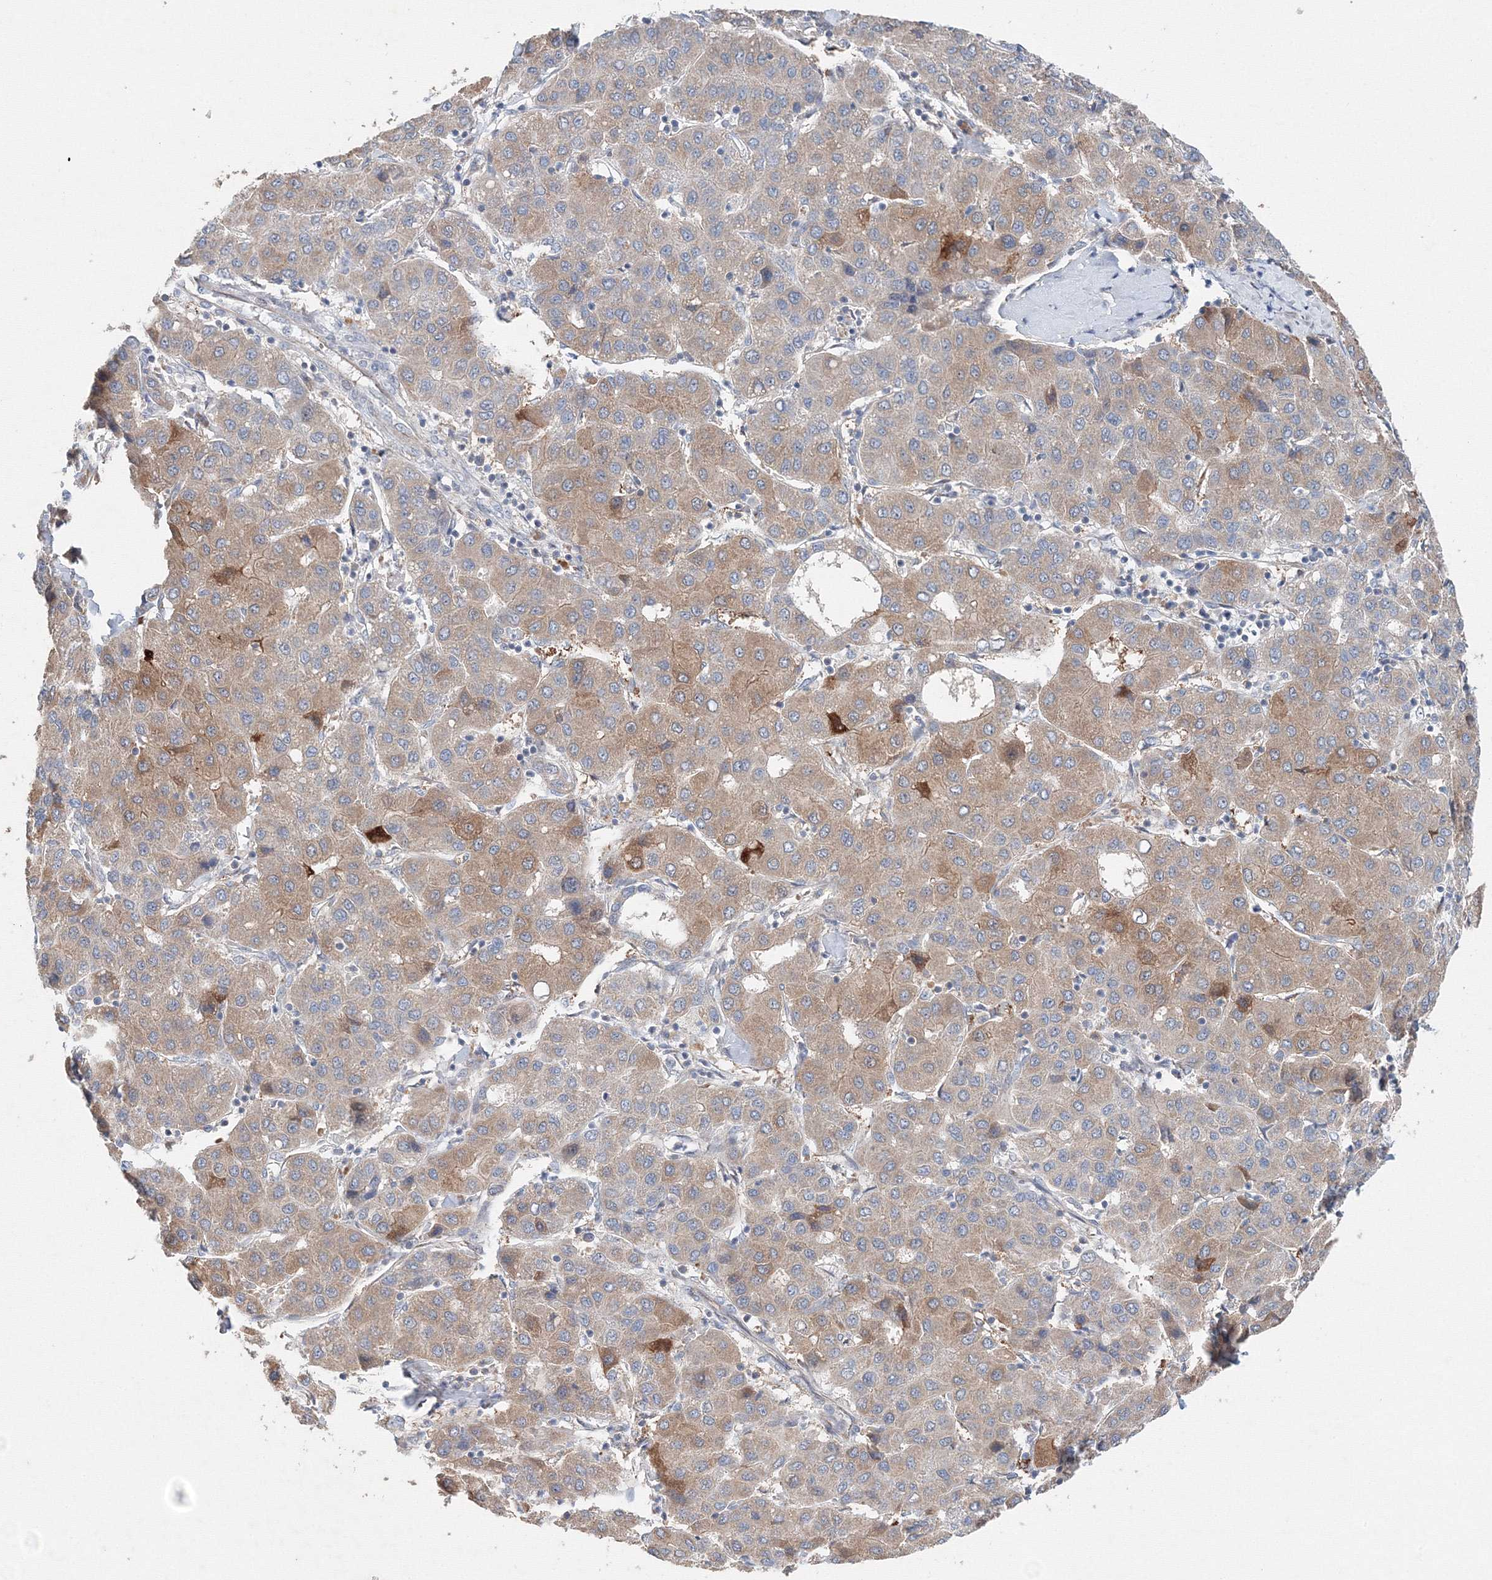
{"staining": {"intensity": "moderate", "quantity": "25%-75%", "location": "cytoplasmic/membranous"}, "tissue": "liver cancer", "cell_type": "Tumor cells", "image_type": "cancer", "snomed": [{"axis": "morphology", "description": "Carcinoma, Hepatocellular, NOS"}, {"axis": "topography", "description": "Liver"}], "caption": "Immunohistochemistry (DAB) staining of human hepatocellular carcinoma (liver) shows moderate cytoplasmic/membranous protein staining in approximately 25%-75% of tumor cells.", "gene": "WDR49", "patient": {"sex": "male", "age": 65}}